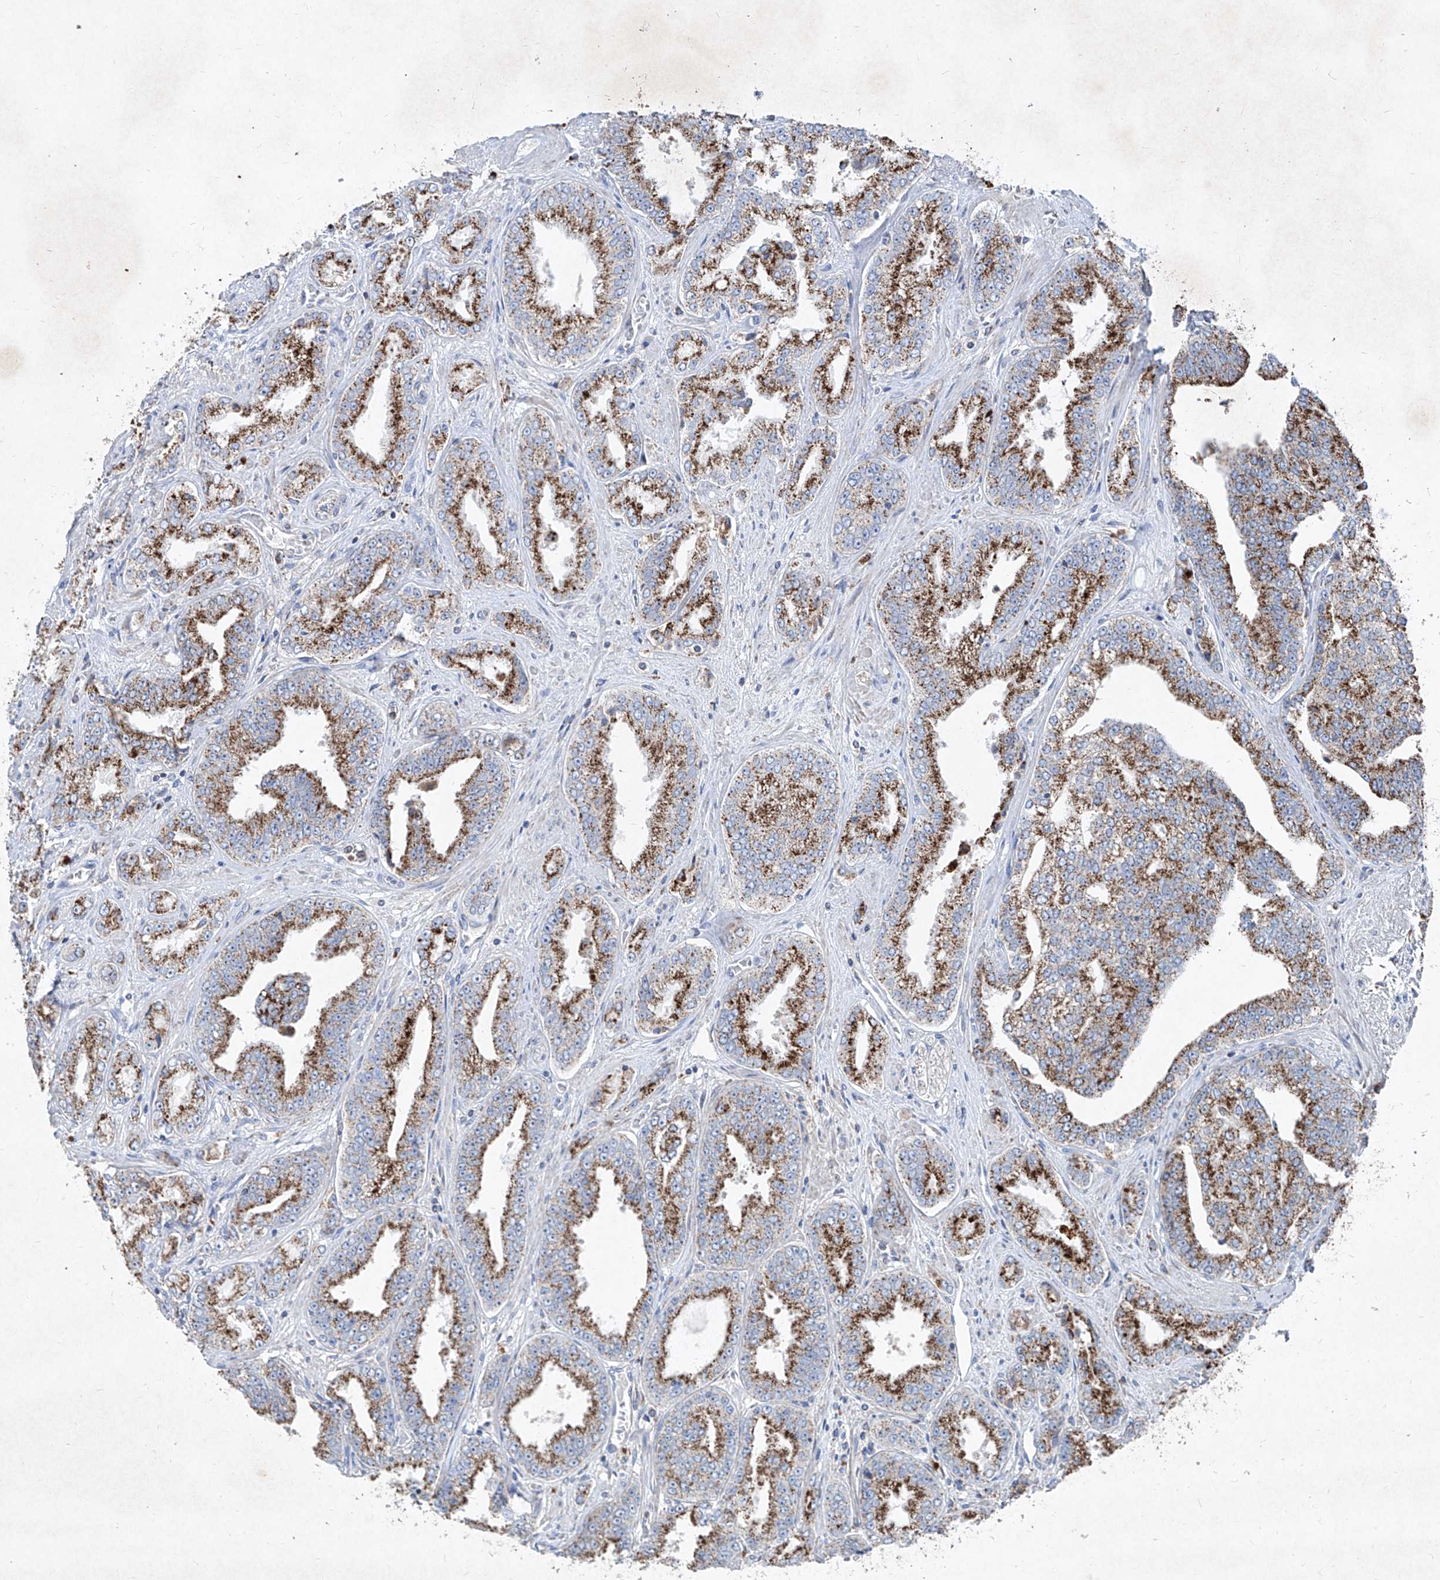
{"staining": {"intensity": "moderate", "quantity": ">75%", "location": "cytoplasmic/membranous"}, "tissue": "prostate cancer", "cell_type": "Tumor cells", "image_type": "cancer", "snomed": [{"axis": "morphology", "description": "Adenocarcinoma, High grade"}, {"axis": "topography", "description": "Prostate"}], "caption": "A micrograph showing moderate cytoplasmic/membranous staining in about >75% of tumor cells in prostate cancer (high-grade adenocarcinoma), as visualized by brown immunohistochemical staining.", "gene": "ABCD3", "patient": {"sex": "male", "age": 71}}